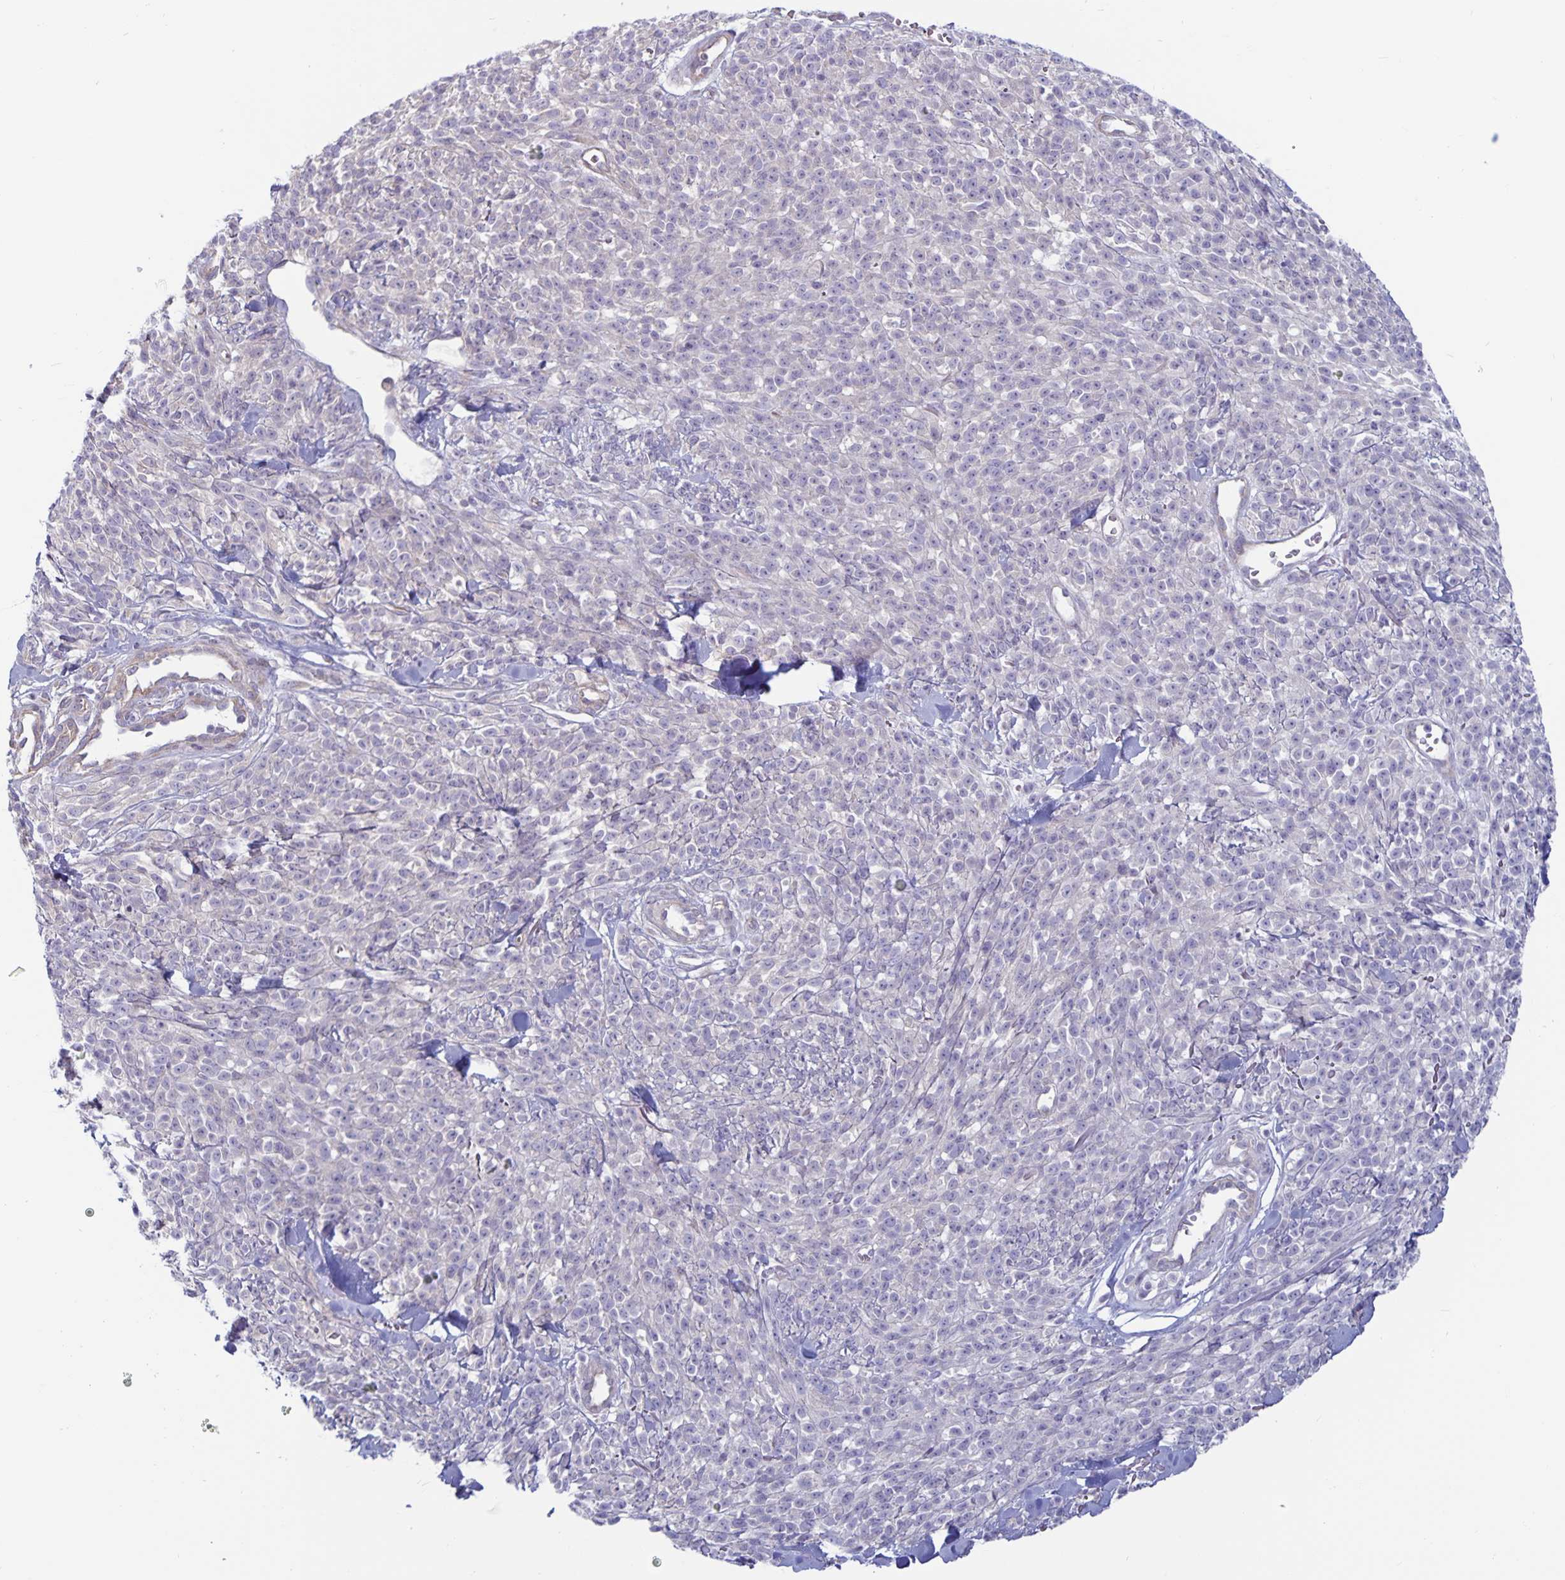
{"staining": {"intensity": "negative", "quantity": "none", "location": "none"}, "tissue": "melanoma", "cell_type": "Tumor cells", "image_type": "cancer", "snomed": [{"axis": "morphology", "description": "Malignant melanoma, NOS"}, {"axis": "topography", "description": "Skin"}, {"axis": "topography", "description": "Skin of trunk"}], "caption": "Immunohistochemistry histopathology image of neoplastic tissue: human malignant melanoma stained with DAB reveals no significant protein expression in tumor cells.", "gene": "PLCB3", "patient": {"sex": "male", "age": 74}}